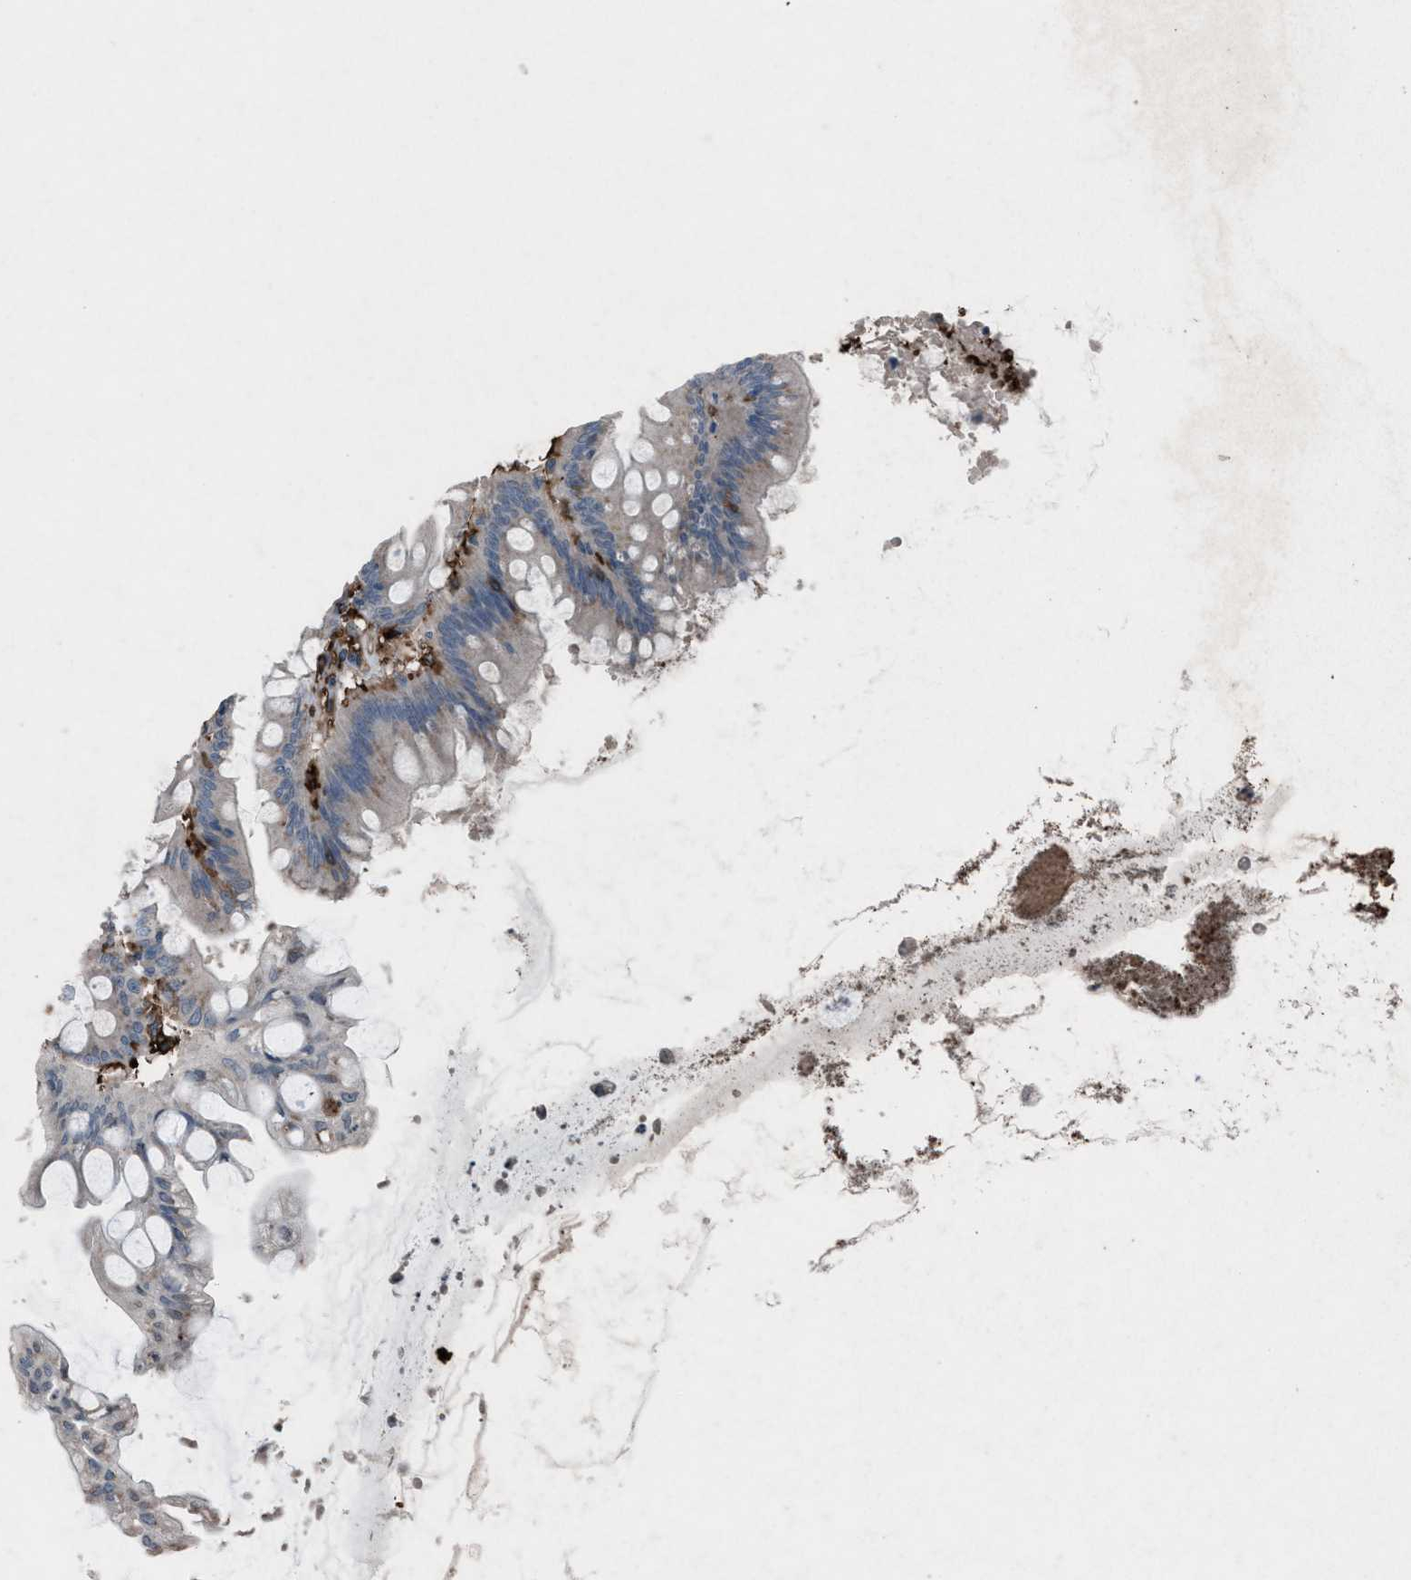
{"staining": {"intensity": "weak", "quantity": ">75%", "location": "cytoplasmic/membranous"}, "tissue": "appendix", "cell_type": "Glandular cells", "image_type": "normal", "snomed": [{"axis": "morphology", "description": "Normal tissue, NOS"}, {"axis": "topography", "description": "Appendix"}], "caption": "The image reveals immunohistochemical staining of benign appendix. There is weak cytoplasmic/membranous positivity is appreciated in about >75% of glandular cells. The staining was performed using DAB (3,3'-diaminobenzidine) to visualize the protein expression in brown, while the nuclei were stained in blue with hematoxylin (Magnification: 20x).", "gene": "FCER1G", "patient": {"sex": "male", "age": 56}}